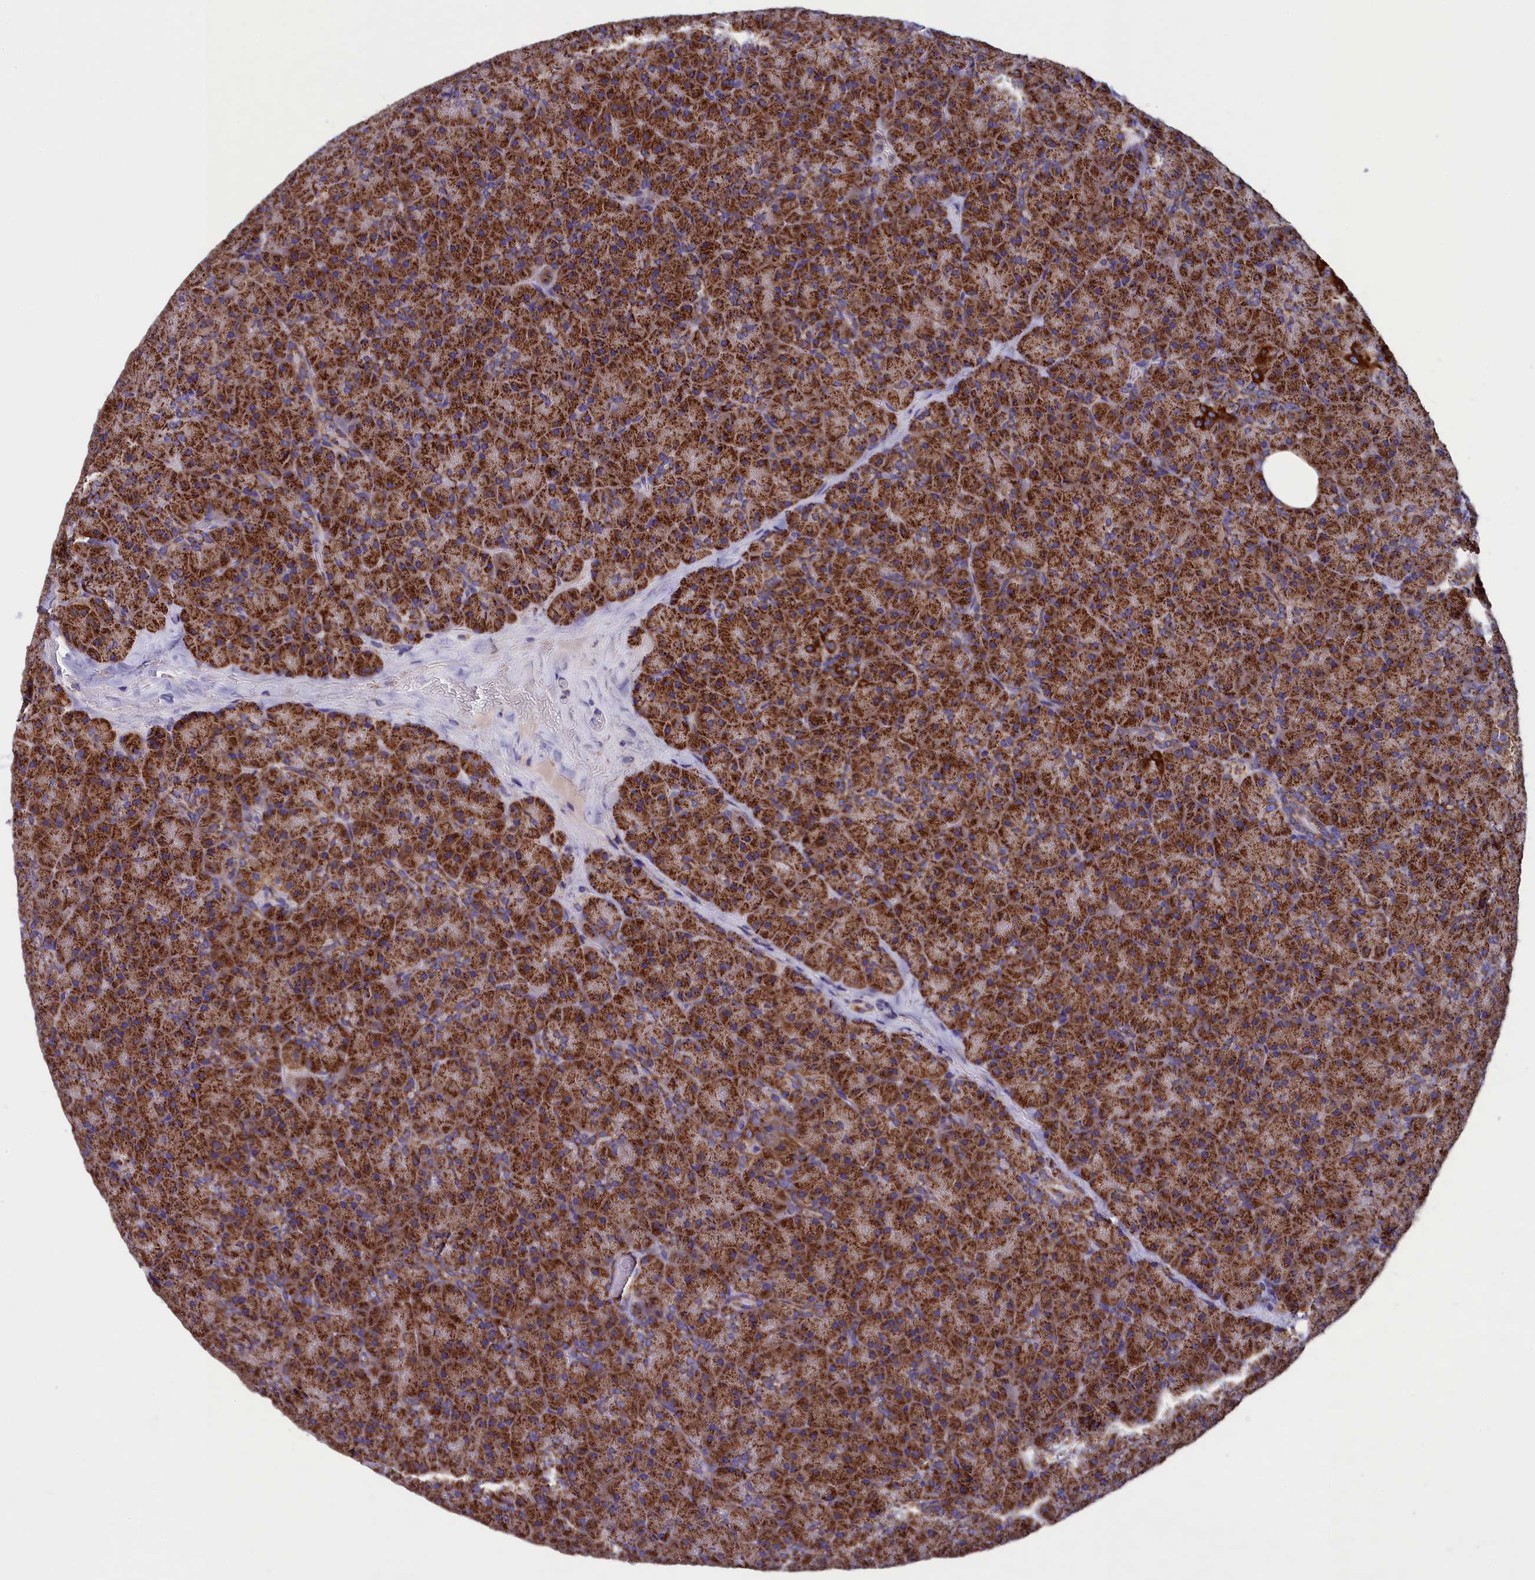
{"staining": {"intensity": "strong", "quantity": ">75%", "location": "cytoplasmic/membranous"}, "tissue": "pancreas", "cell_type": "Exocrine glandular cells", "image_type": "normal", "snomed": [{"axis": "morphology", "description": "Normal tissue, NOS"}, {"axis": "topography", "description": "Pancreas"}], "caption": "Exocrine glandular cells display strong cytoplasmic/membranous expression in about >75% of cells in unremarkable pancreas. (brown staining indicates protein expression, while blue staining denotes nuclei).", "gene": "SLC39A3", "patient": {"sex": "male", "age": 36}}